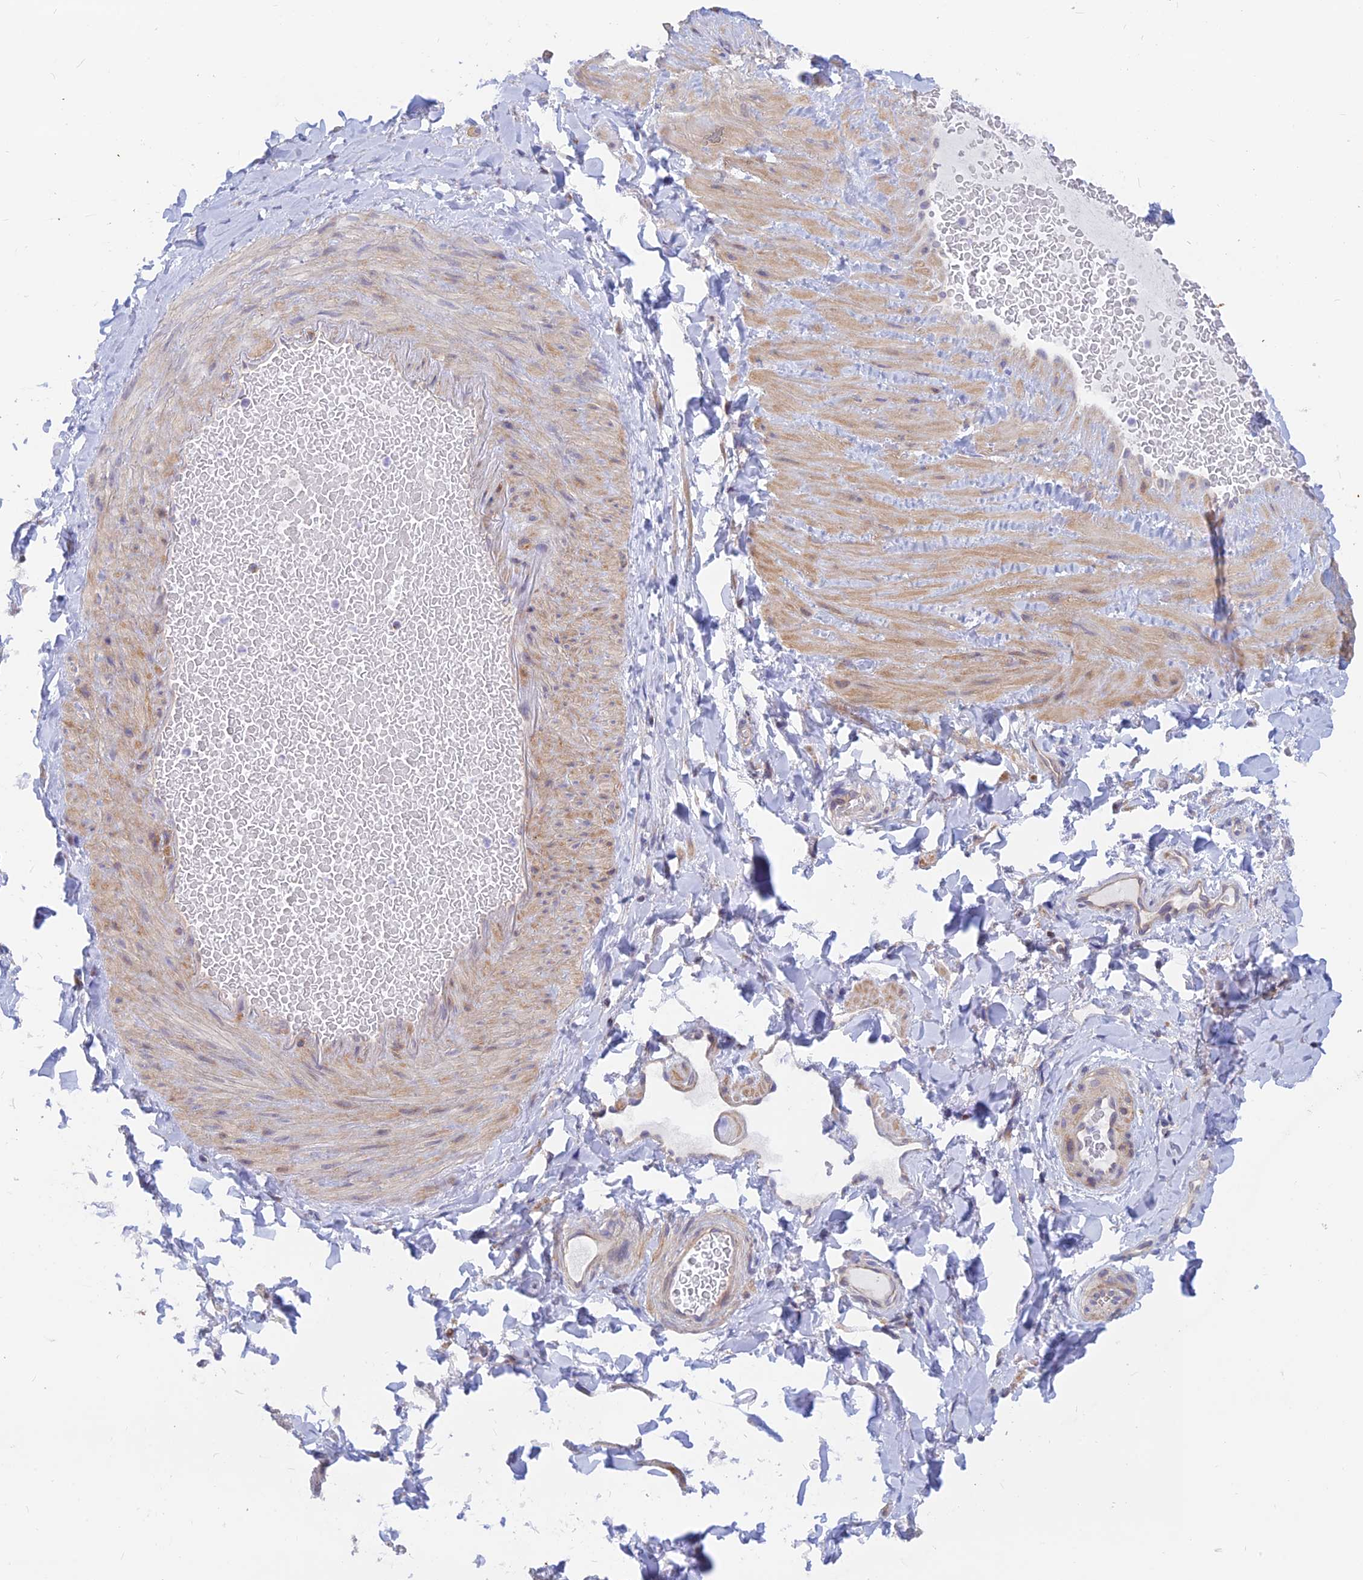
{"staining": {"intensity": "negative", "quantity": "none", "location": "none"}, "tissue": "adipose tissue", "cell_type": "Adipocytes", "image_type": "normal", "snomed": [{"axis": "morphology", "description": "Normal tissue, NOS"}, {"axis": "topography", "description": "Soft tissue"}, {"axis": "topography", "description": "Vascular tissue"}], "caption": "High power microscopy image of an immunohistochemistry photomicrograph of normal adipose tissue, revealing no significant expression in adipocytes. (DAB immunohistochemistry (IHC) with hematoxylin counter stain).", "gene": "DNAJC16", "patient": {"sex": "male", "age": 54}}